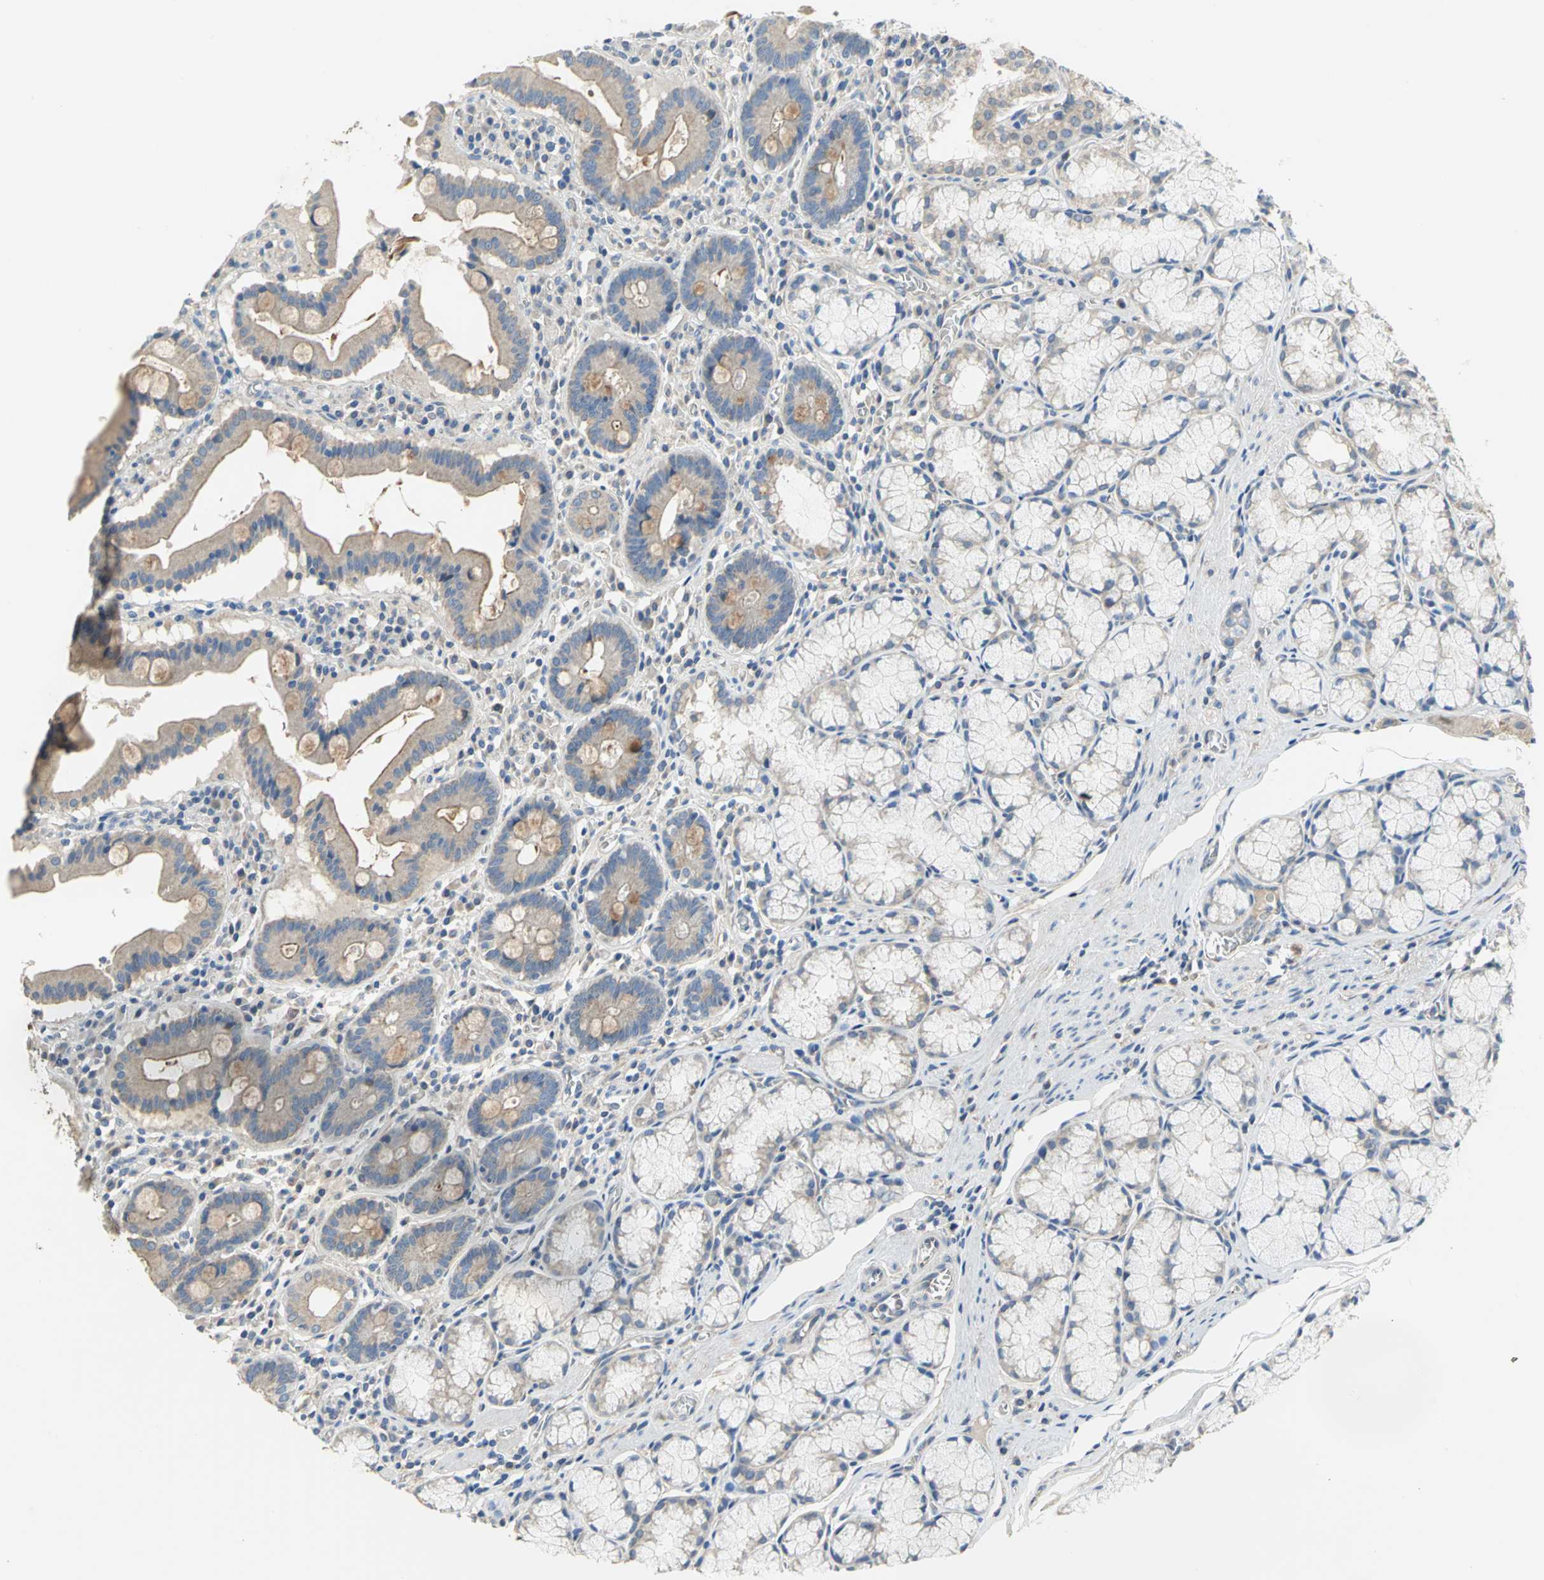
{"staining": {"intensity": "moderate", "quantity": "25%-75%", "location": "cytoplasmic/membranous"}, "tissue": "stomach", "cell_type": "Glandular cells", "image_type": "normal", "snomed": [{"axis": "morphology", "description": "Normal tissue, NOS"}, {"axis": "topography", "description": "Stomach, lower"}], "caption": "Glandular cells display moderate cytoplasmic/membranous positivity in about 25%-75% of cells in unremarkable stomach.", "gene": "HTR1F", "patient": {"sex": "male", "age": 56}}